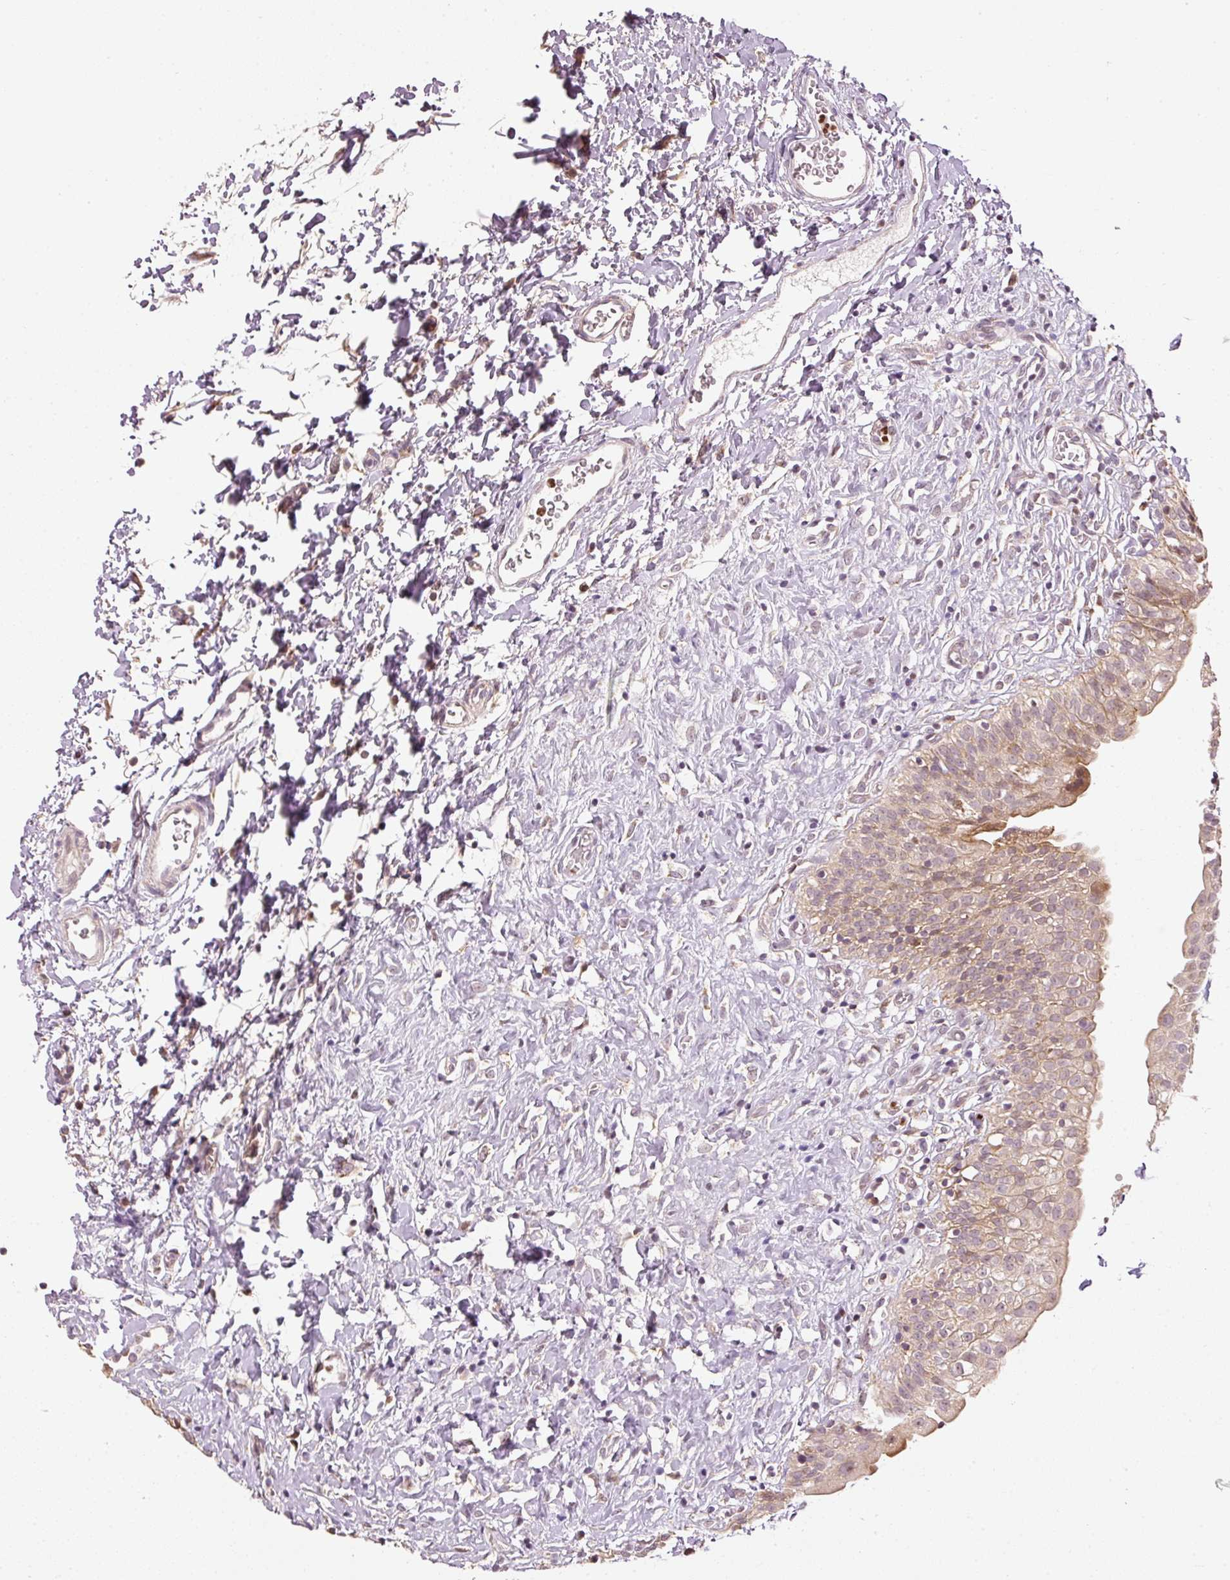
{"staining": {"intensity": "weak", "quantity": ">75%", "location": "cytoplasmic/membranous"}, "tissue": "urinary bladder", "cell_type": "Urothelial cells", "image_type": "normal", "snomed": [{"axis": "morphology", "description": "Normal tissue, NOS"}, {"axis": "topography", "description": "Urinary bladder"}], "caption": "Immunohistochemistry histopathology image of normal urinary bladder: human urinary bladder stained using IHC displays low levels of weak protein expression localized specifically in the cytoplasmic/membranous of urothelial cells, appearing as a cytoplasmic/membranous brown color.", "gene": "MTHFD1L", "patient": {"sex": "male", "age": 51}}